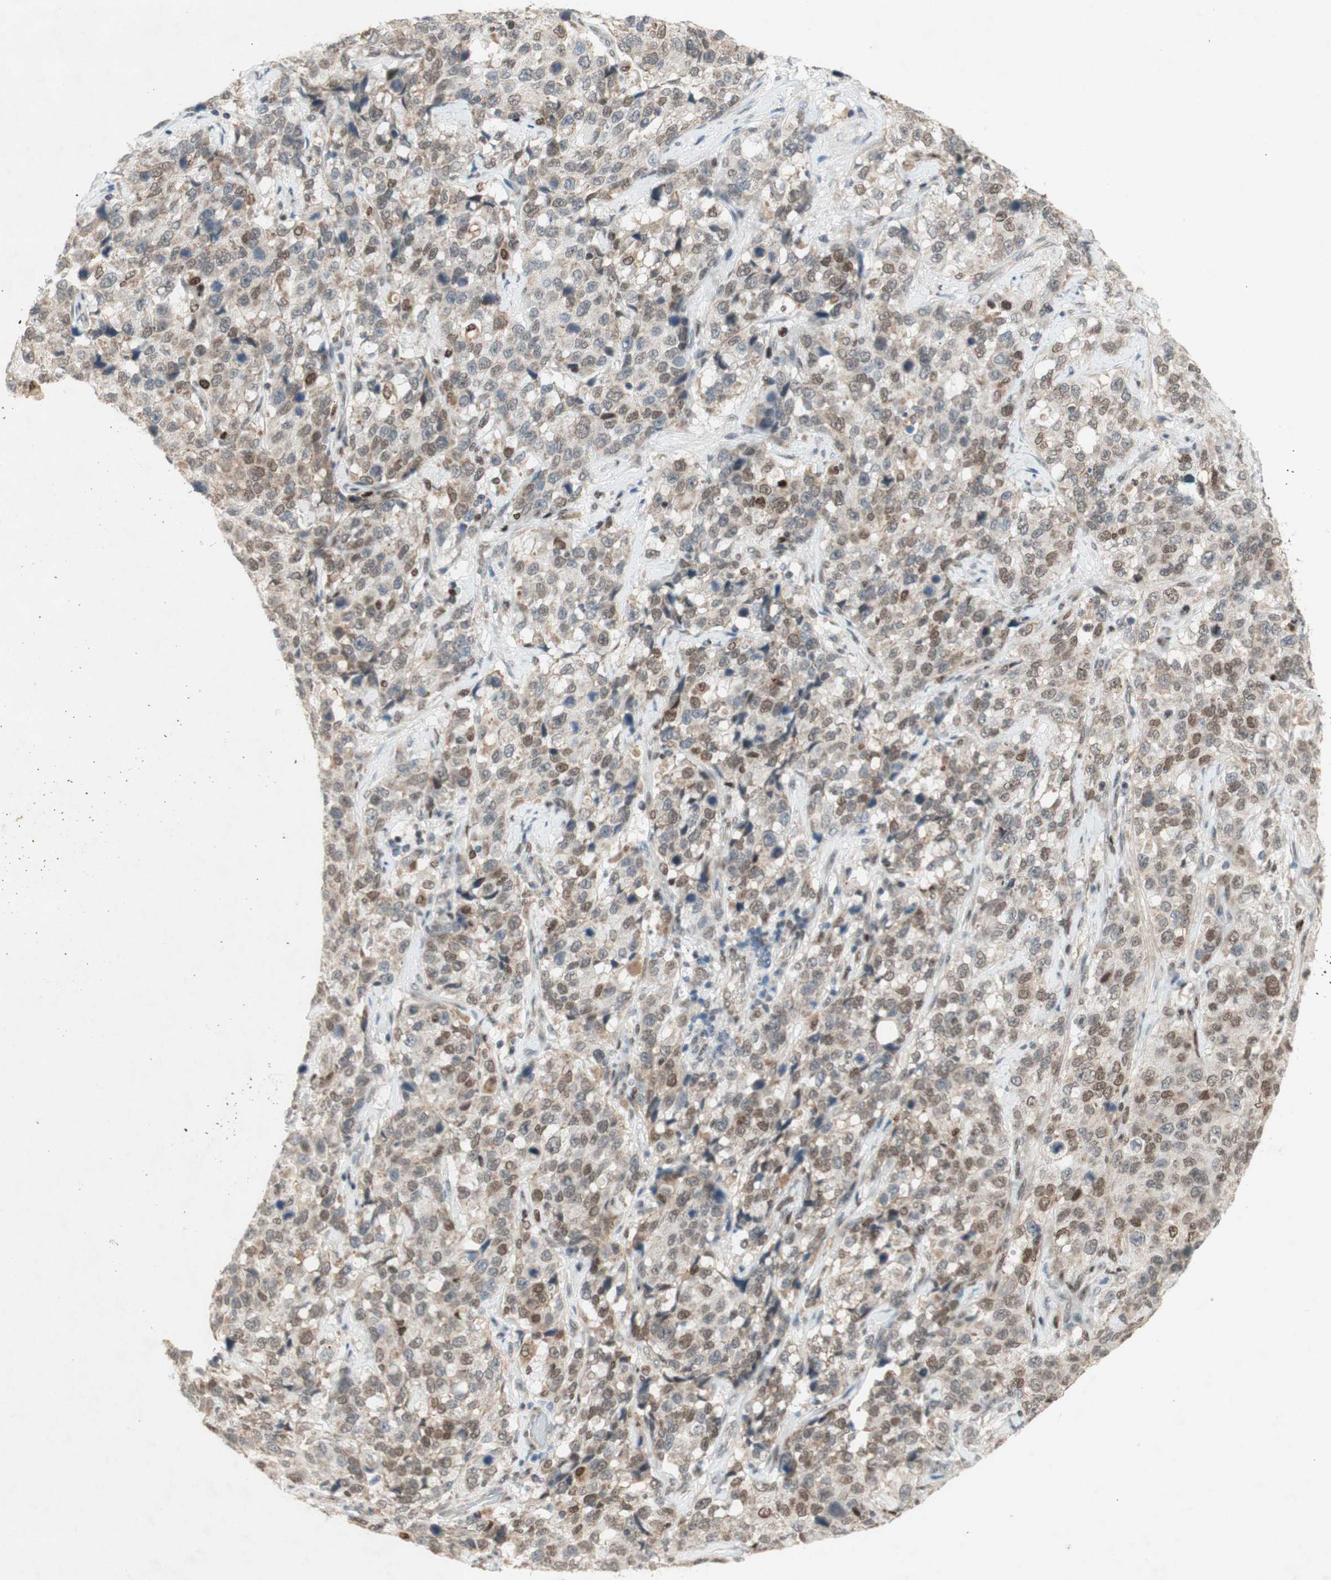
{"staining": {"intensity": "weak", "quantity": "25%-75%", "location": "cytoplasmic/membranous,nuclear"}, "tissue": "stomach cancer", "cell_type": "Tumor cells", "image_type": "cancer", "snomed": [{"axis": "morphology", "description": "Normal tissue, NOS"}, {"axis": "morphology", "description": "Adenocarcinoma, NOS"}, {"axis": "topography", "description": "Stomach"}], "caption": "A brown stain highlights weak cytoplasmic/membranous and nuclear positivity of a protein in human adenocarcinoma (stomach) tumor cells.", "gene": "DNMT3A", "patient": {"sex": "male", "age": 48}}